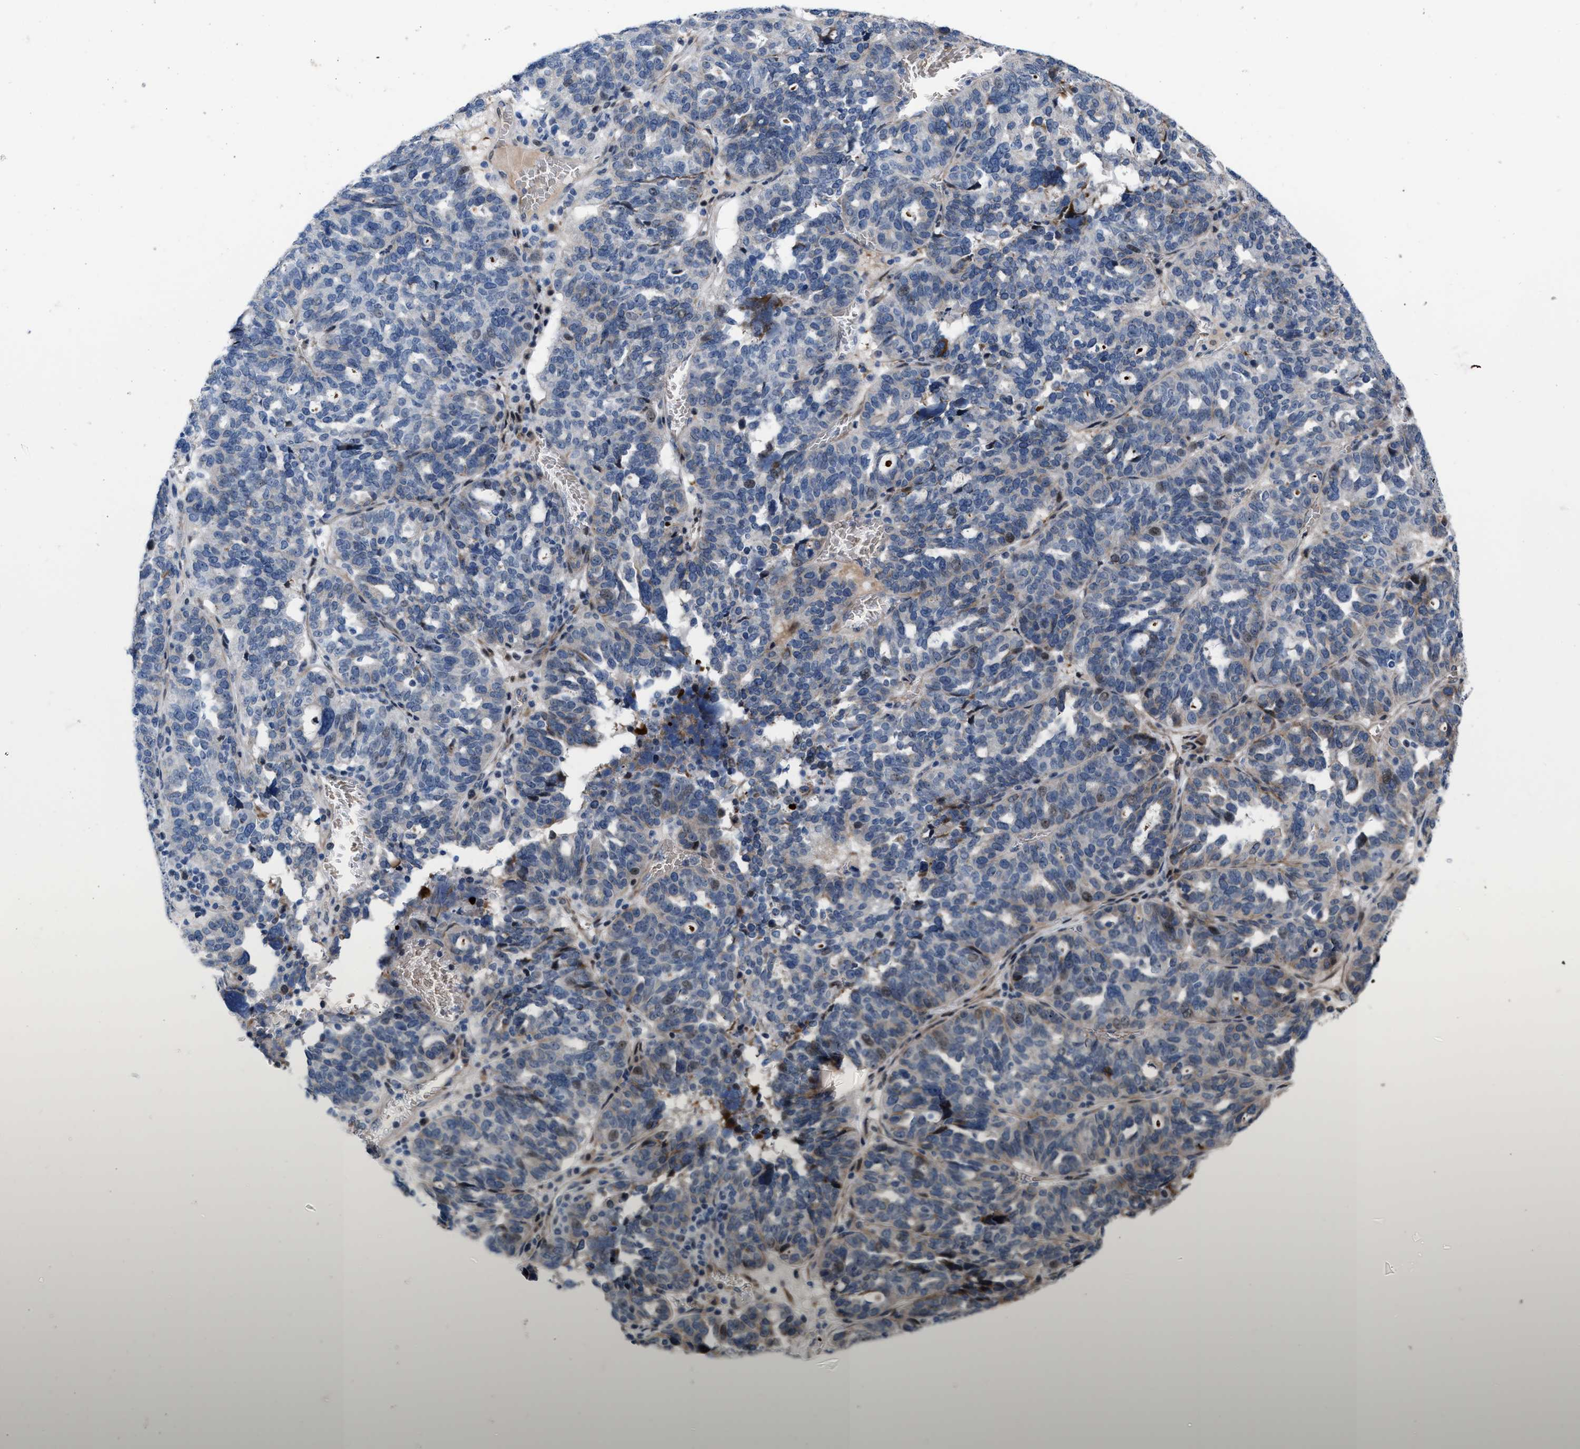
{"staining": {"intensity": "weak", "quantity": "<25%", "location": "cytoplasmic/membranous,nuclear"}, "tissue": "ovarian cancer", "cell_type": "Tumor cells", "image_type": "cancer", "snomed": [{"axis": "morphology", "description": "Cystadenocarcinoma, serous, NOS"}, {"axis": "topography", "description": "Ovary"}], "caption": "Tumor cells are negative for protein expression in human ovarian cancer (serous cystadenocarcinoma). (DAB (3,3'-diaminobenzidine) immunohistochemistry, high magnification).", "gene": "POLR1F", "patient": {"sex": "female", "age": 59}}